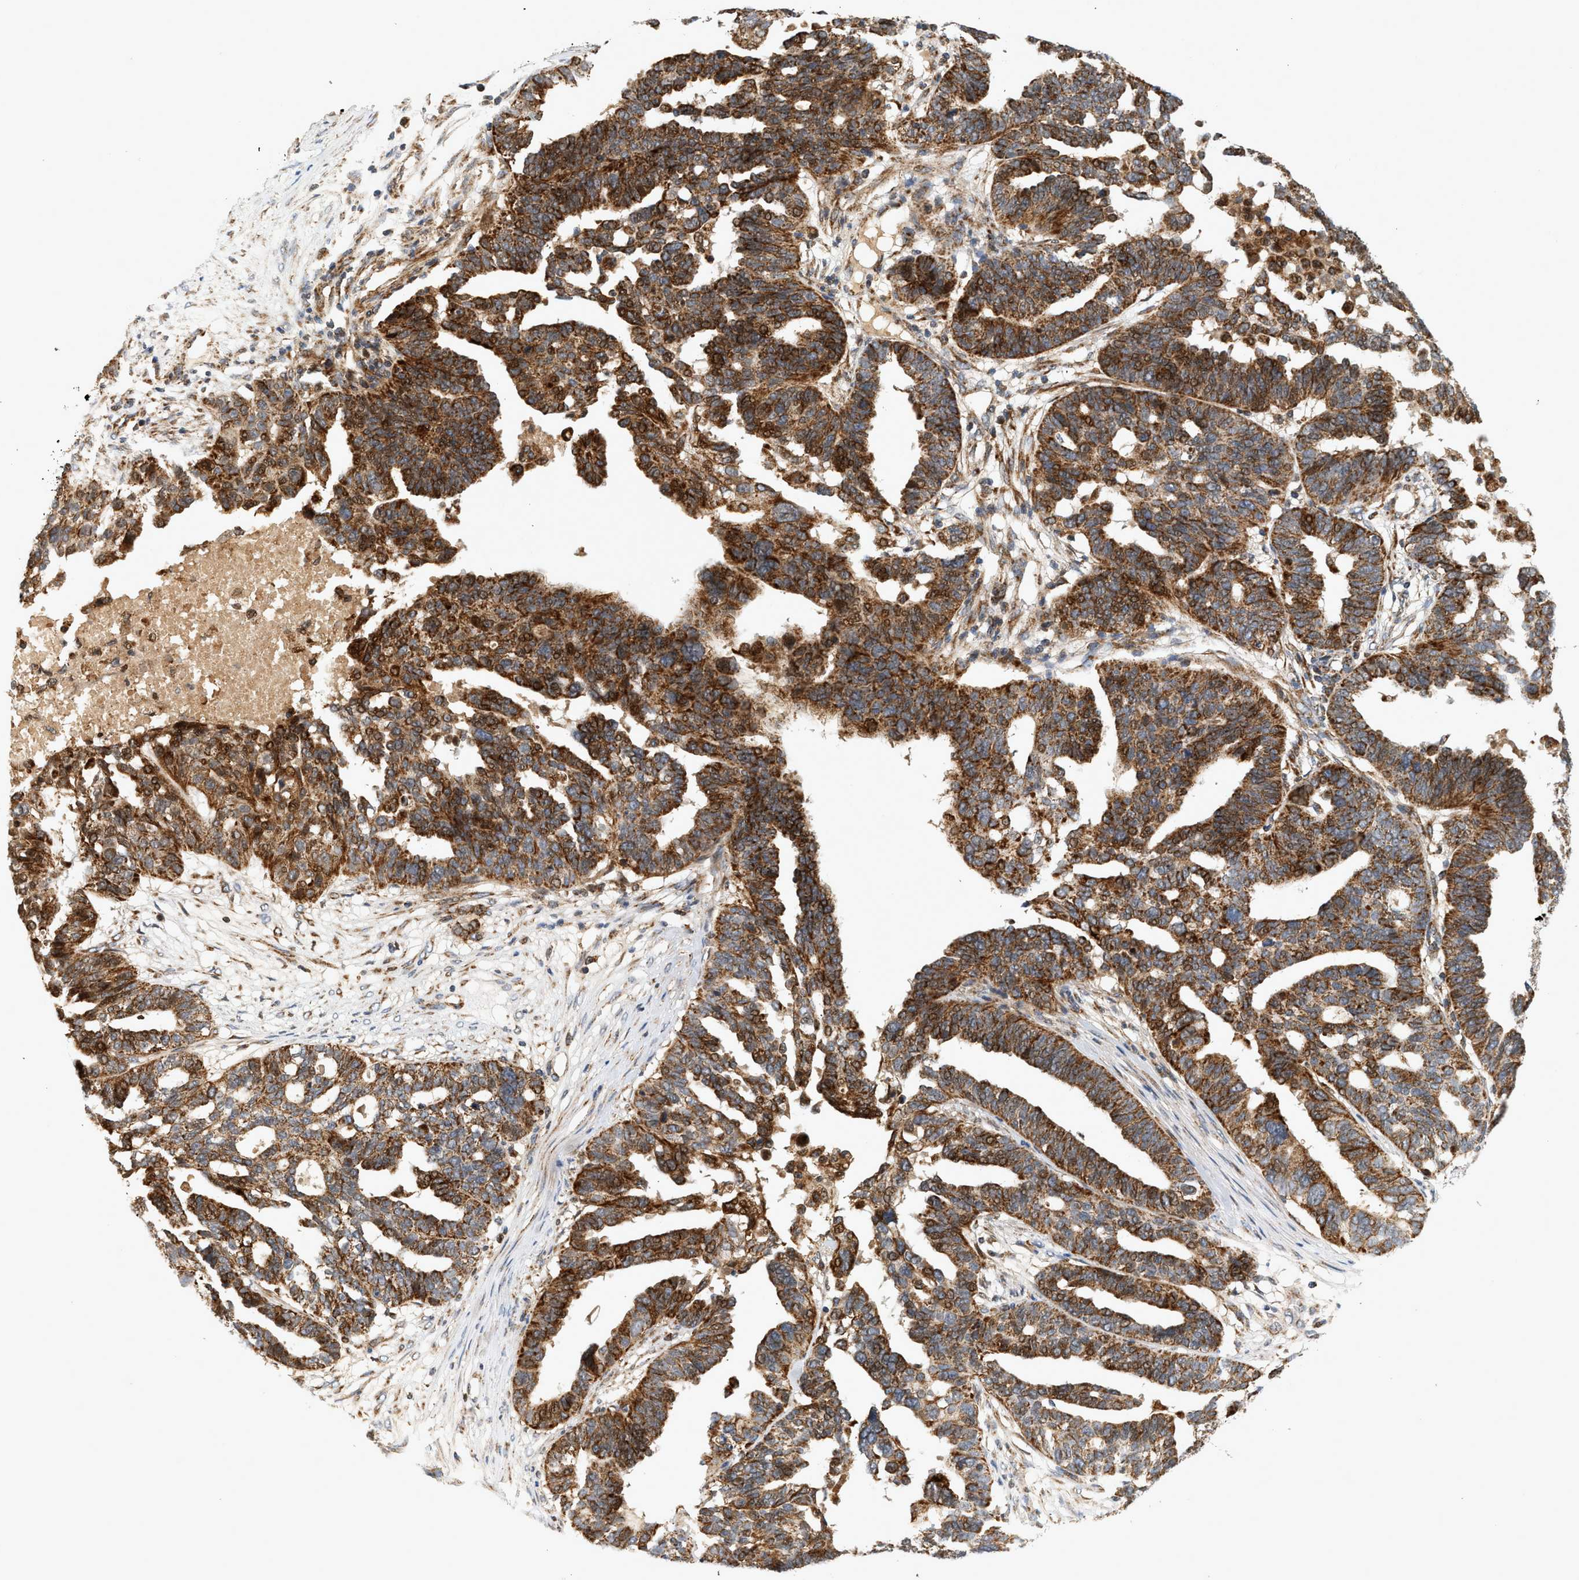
{"staining": {"intensity": "strong", "quantity": ">75%", "location": "cytoplasmic/membranous"}, "tissue": "ovarian cancer", "cell_type": "Tumor cells", "image_type": "cancer", "snomed": [{"axis": "morphology", "description": "Cystadenocarcinoma, serous, NOS"}, {"axis": "topography", "description": "Ovary"}], "caption": "Immunohistochemistry (IHC) staining of serous cystadenocarcinoma (ovarian), which shows high levels of strong cytoplasmic/membranous positivity in about >75% of tumor cells indicating strong cytoplasmic/membranous protein positivity. The staining was performed using DAB (brown) for protein detection and nuclei were counterstained in hematoxylin (blue).", "gene": "MCU", "patient": {"sex": "female", "age": 59}}